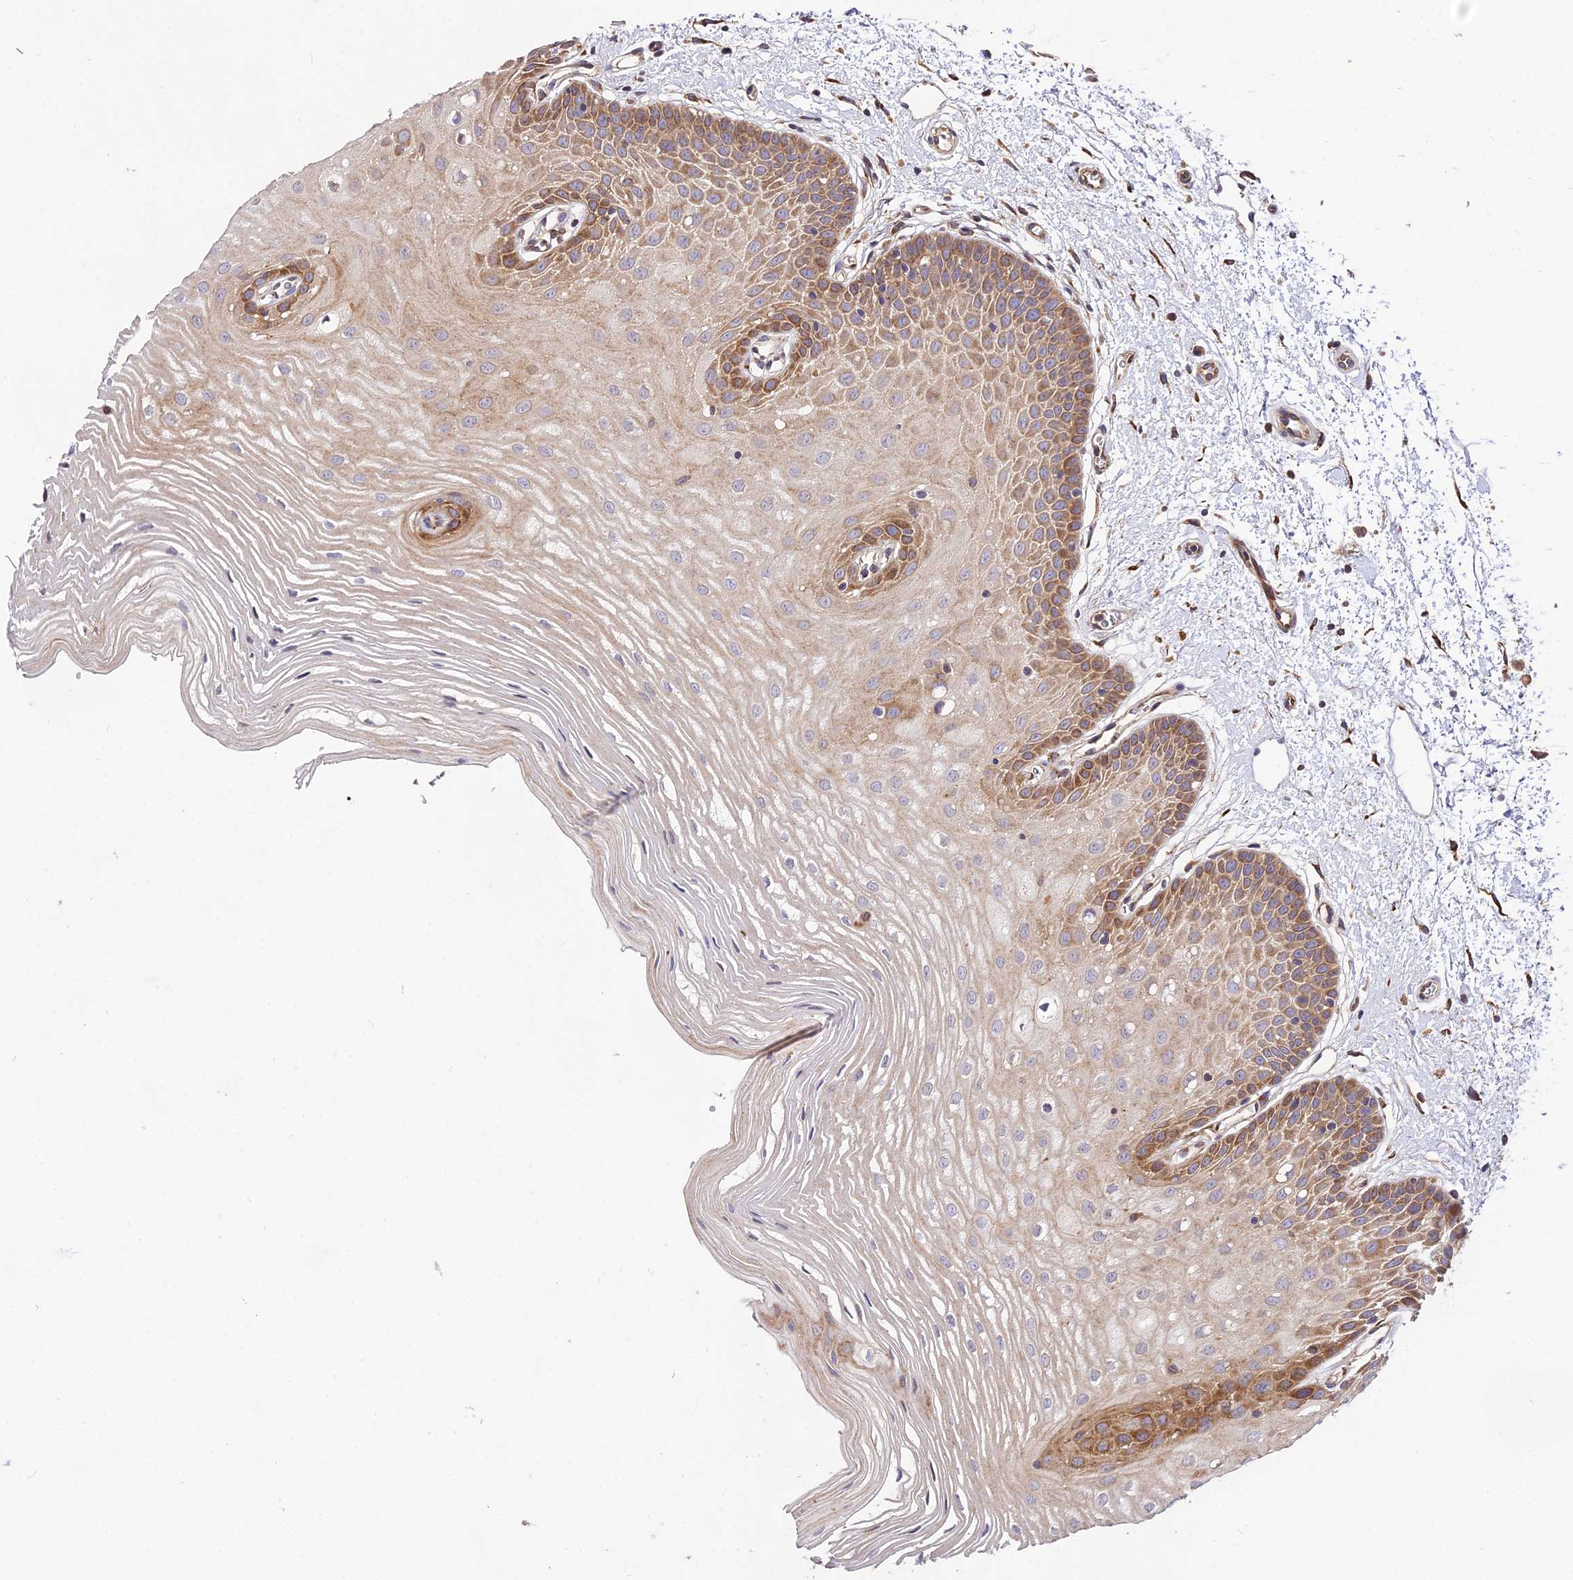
{"staining": {"intensity": "strong", "quantity": "25%-75%", "location": "cytoplasmic/membranous"}, "tissue": "oral mucosa", "cell_type": "Squamous epithelial cells", "image_type": "normal", "snomed": [{"axis": "morphology", "description": "Normal tissue, NOS"}, {"axis": "topography", "description": "Oral tissue"}, {"axis": "topography", "description": "Tounge, NOS"}], "caption": "High-magnification brightfield microscopy of unremarkable oral mucosa stained with DAB (brown) and counterstained with hematoxylin (blue). squamous epithelial cells exhibit strong cytoplasmic/membranous positivity is appreciated in about25%-75% of cells.", "gene": "ROCK1", "patient": {"sex": "female", "age": 73}}